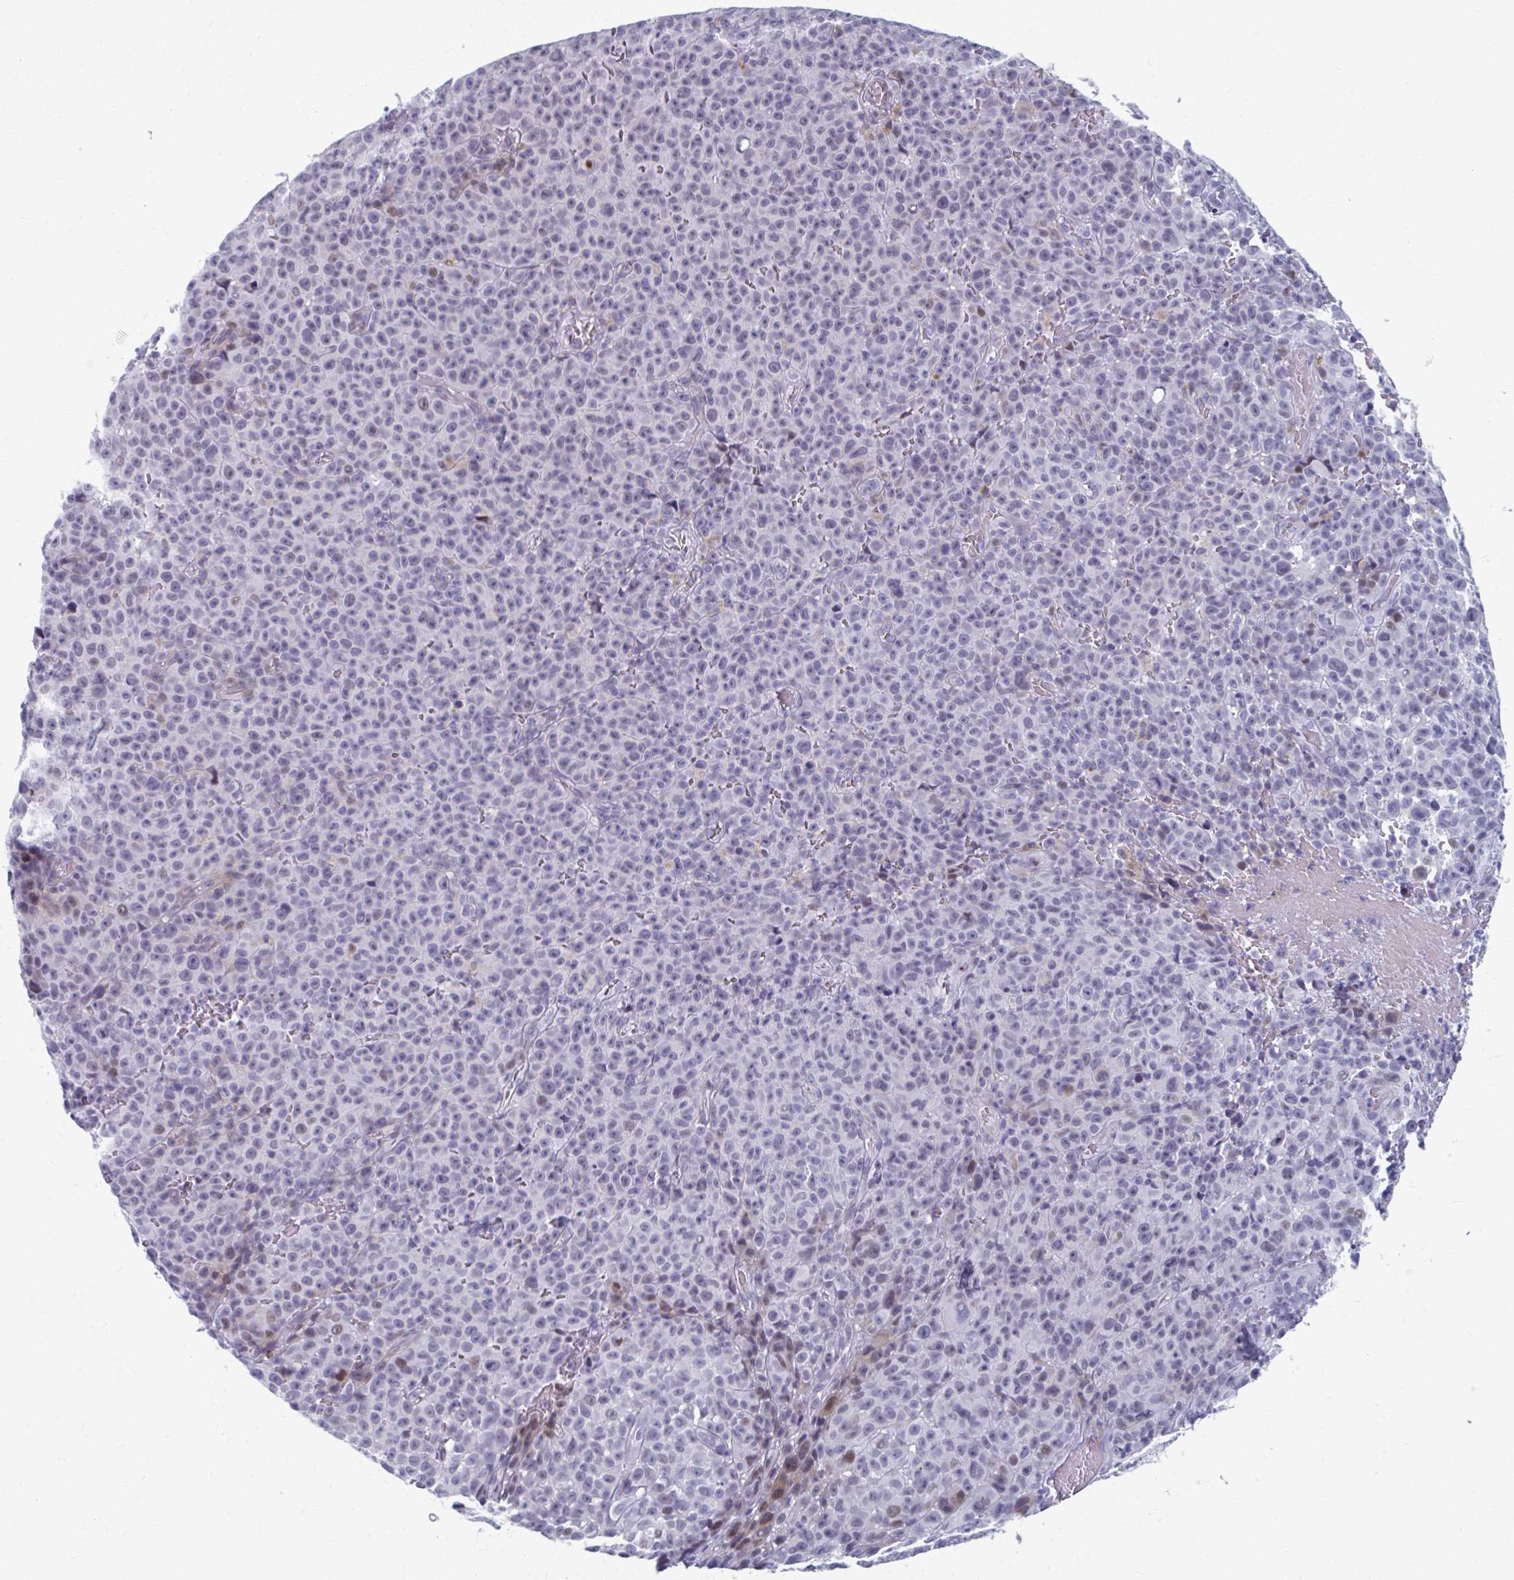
{"staining": {"intensity": "negative", "quantity": "none", "location": "none"}, "tissue": "melanoma", "cell_type": "Tumor cells", "image_type": "cancer", "snomed": [{"axis": "morphology", "description": "Malignant melanoma, NOS"}, {"axis": "topography", "description": "Skin"}], "caption": "Immunohistochemistry of human melanoma displays no positivity in tumor cells. (Brightfield microscopy of DAB (3,3'-diaminobenzidine) immunohistochemistry at high magnification).", "gene": "ABHD16B", "patient": {"sex": "female", "age": 82}}